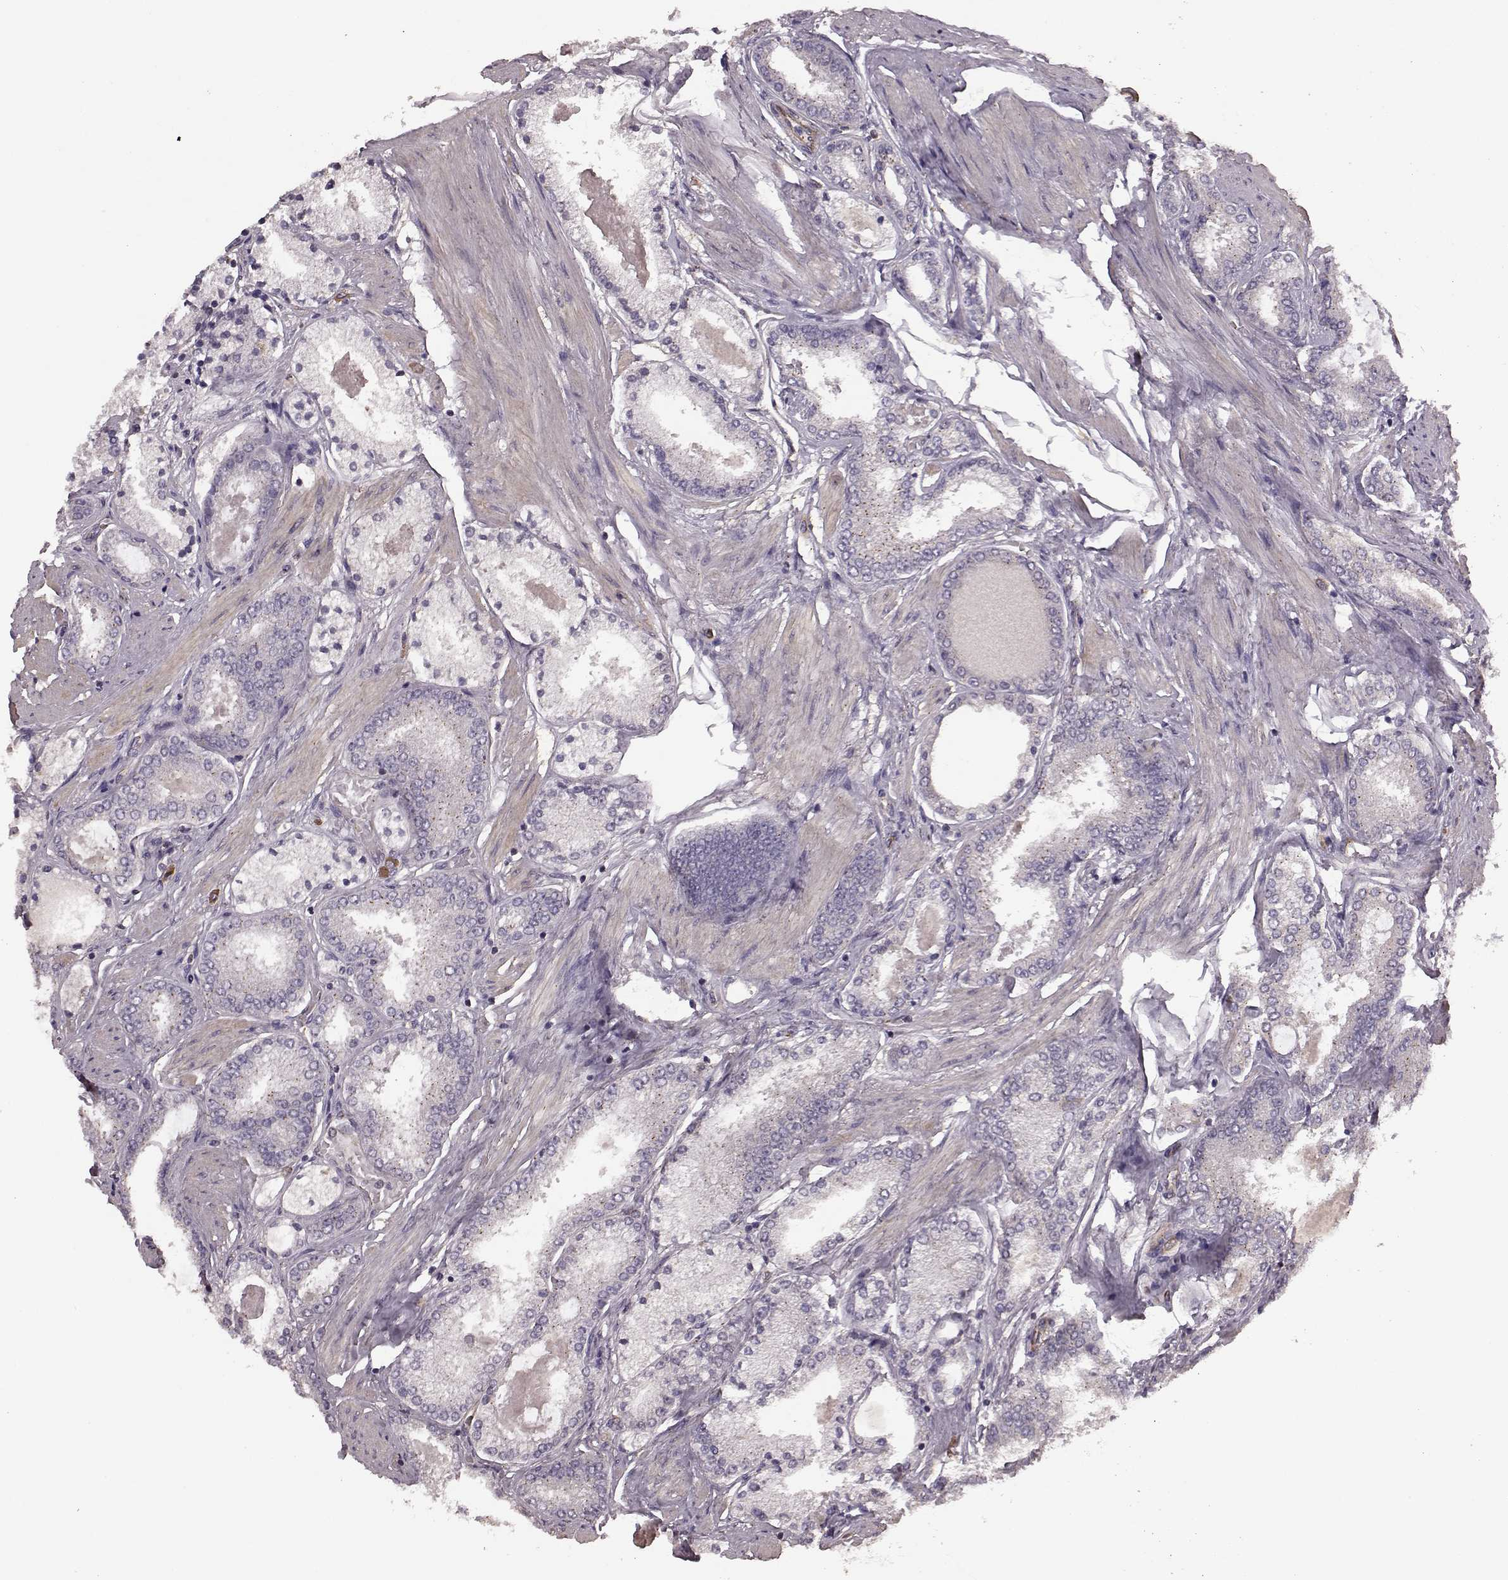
{"staining": {"intensity": "negative", "quantity": "none", "location": "none"}, "tissue": "prostate cancer", "cell_type": "Tumor cells", "image_type": "cancer", "snomed": [{"axis": "morphology", "description": "Adenocarcinoma, High grade"}, {"axis": "topography", "description": "Prostate"}], "caption": "Tumor cells show no significant expression in prostate adenocarcinoma (high-grade). (DAB (3,3'-diaminobenzidine) immunohistochemistry visualized using brightfield microscopy, high magnification).", "gene": "NTF3", "patient": {"sex": "male", "age": 63}}